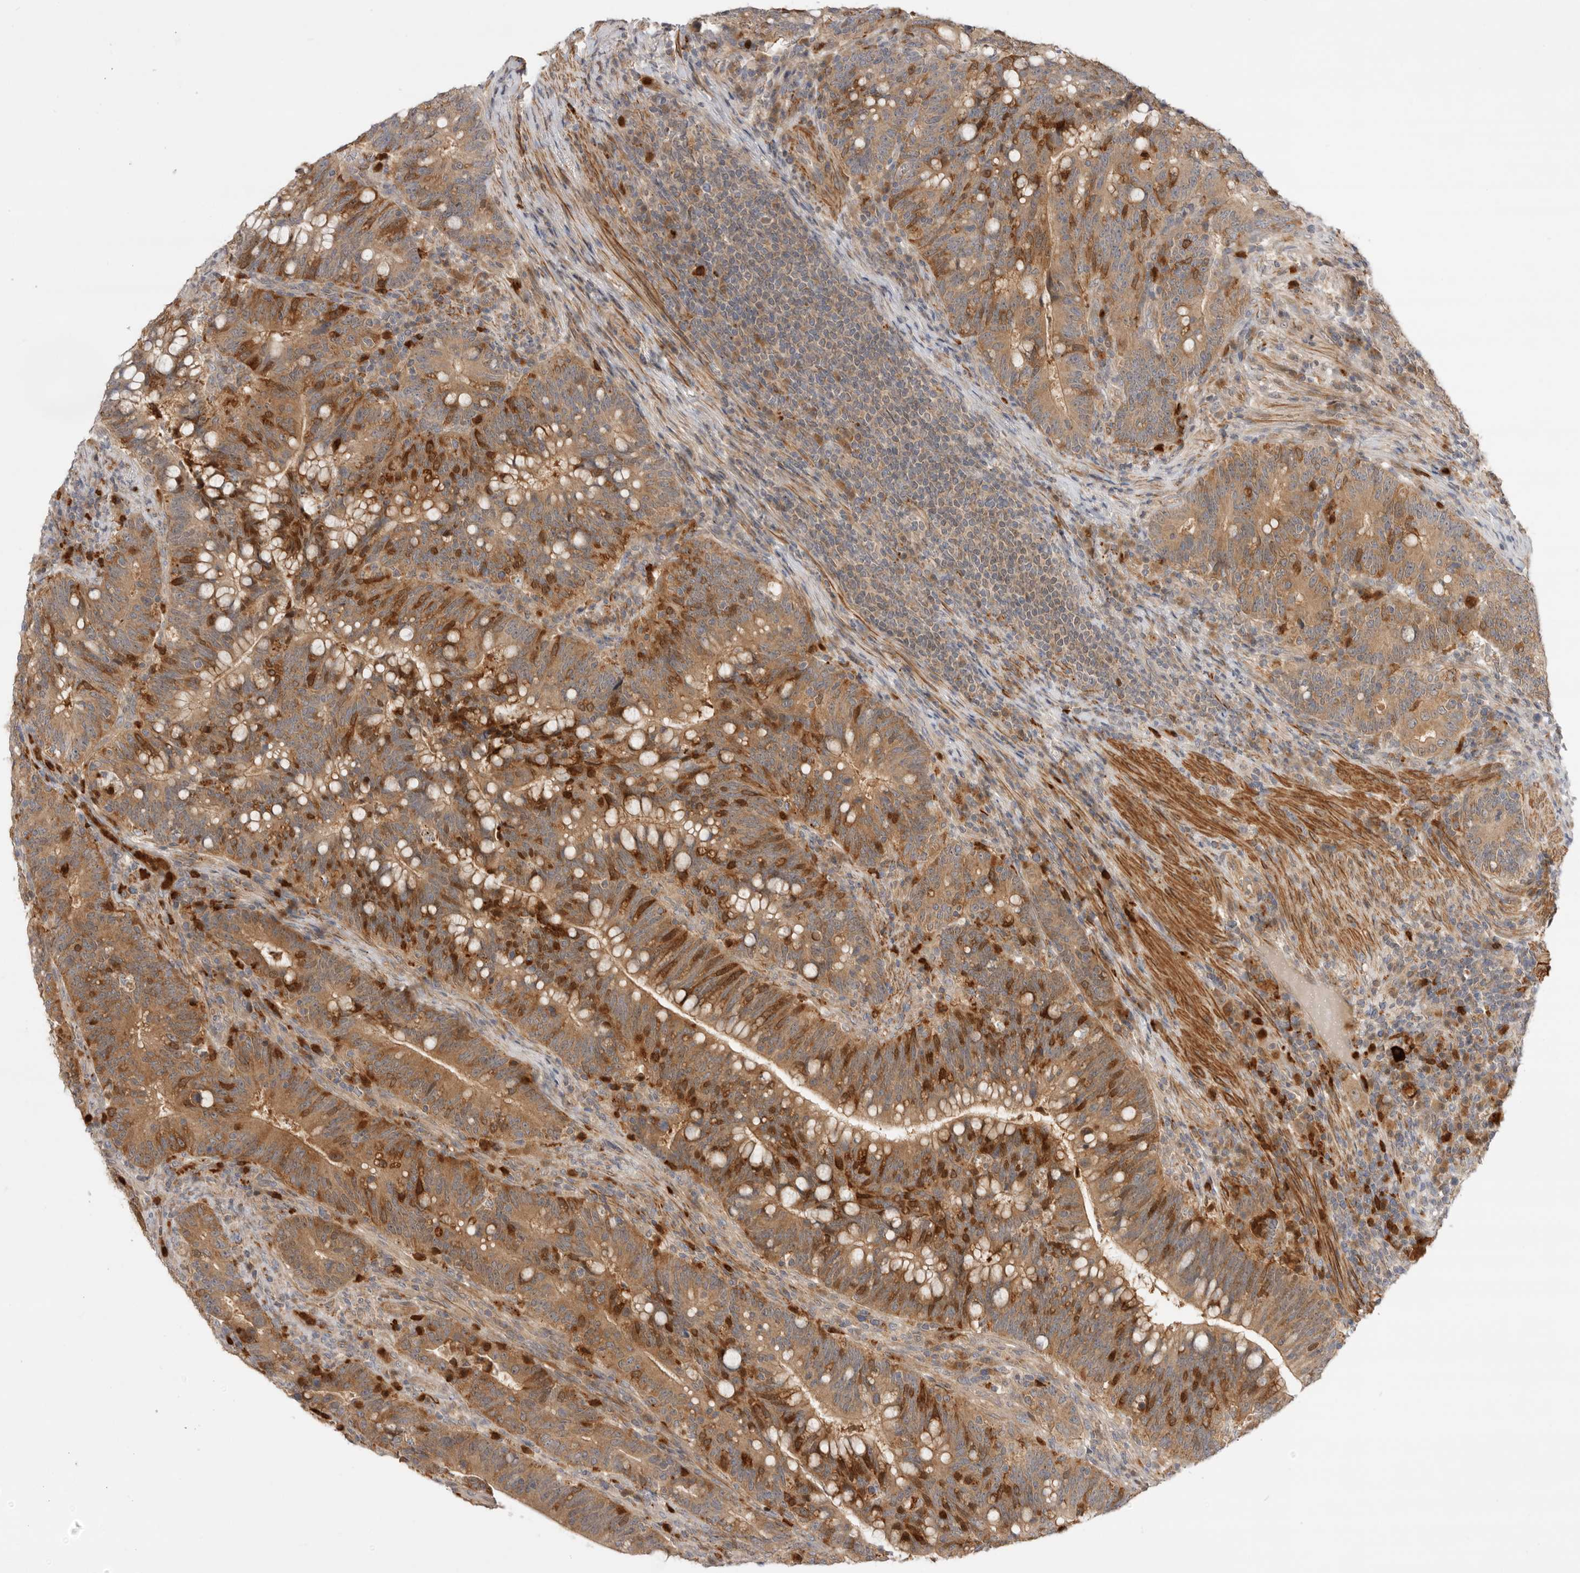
{"staining": {"intensity": "strong", "quantity": ">75%", "location": "cytoplasmic/membranous"}, "tissue": "colorectal cancer", "cell_type": "Tumor cells", "image_type": "cancer", "snomed": [{"axis": "morphology", "description": "Adenocarcinoma, NOS"}, {"axis": "topography", "description": "Colon"}], "caption": "Protein positivity by immunohistochemistry demonstrates strong cytoplasmic/membranous expression in about >75% of tumor cells in adenocarcinoma (colorectal).", "gene": "GNE", "patient": {"sex": "female", "age": 66}}